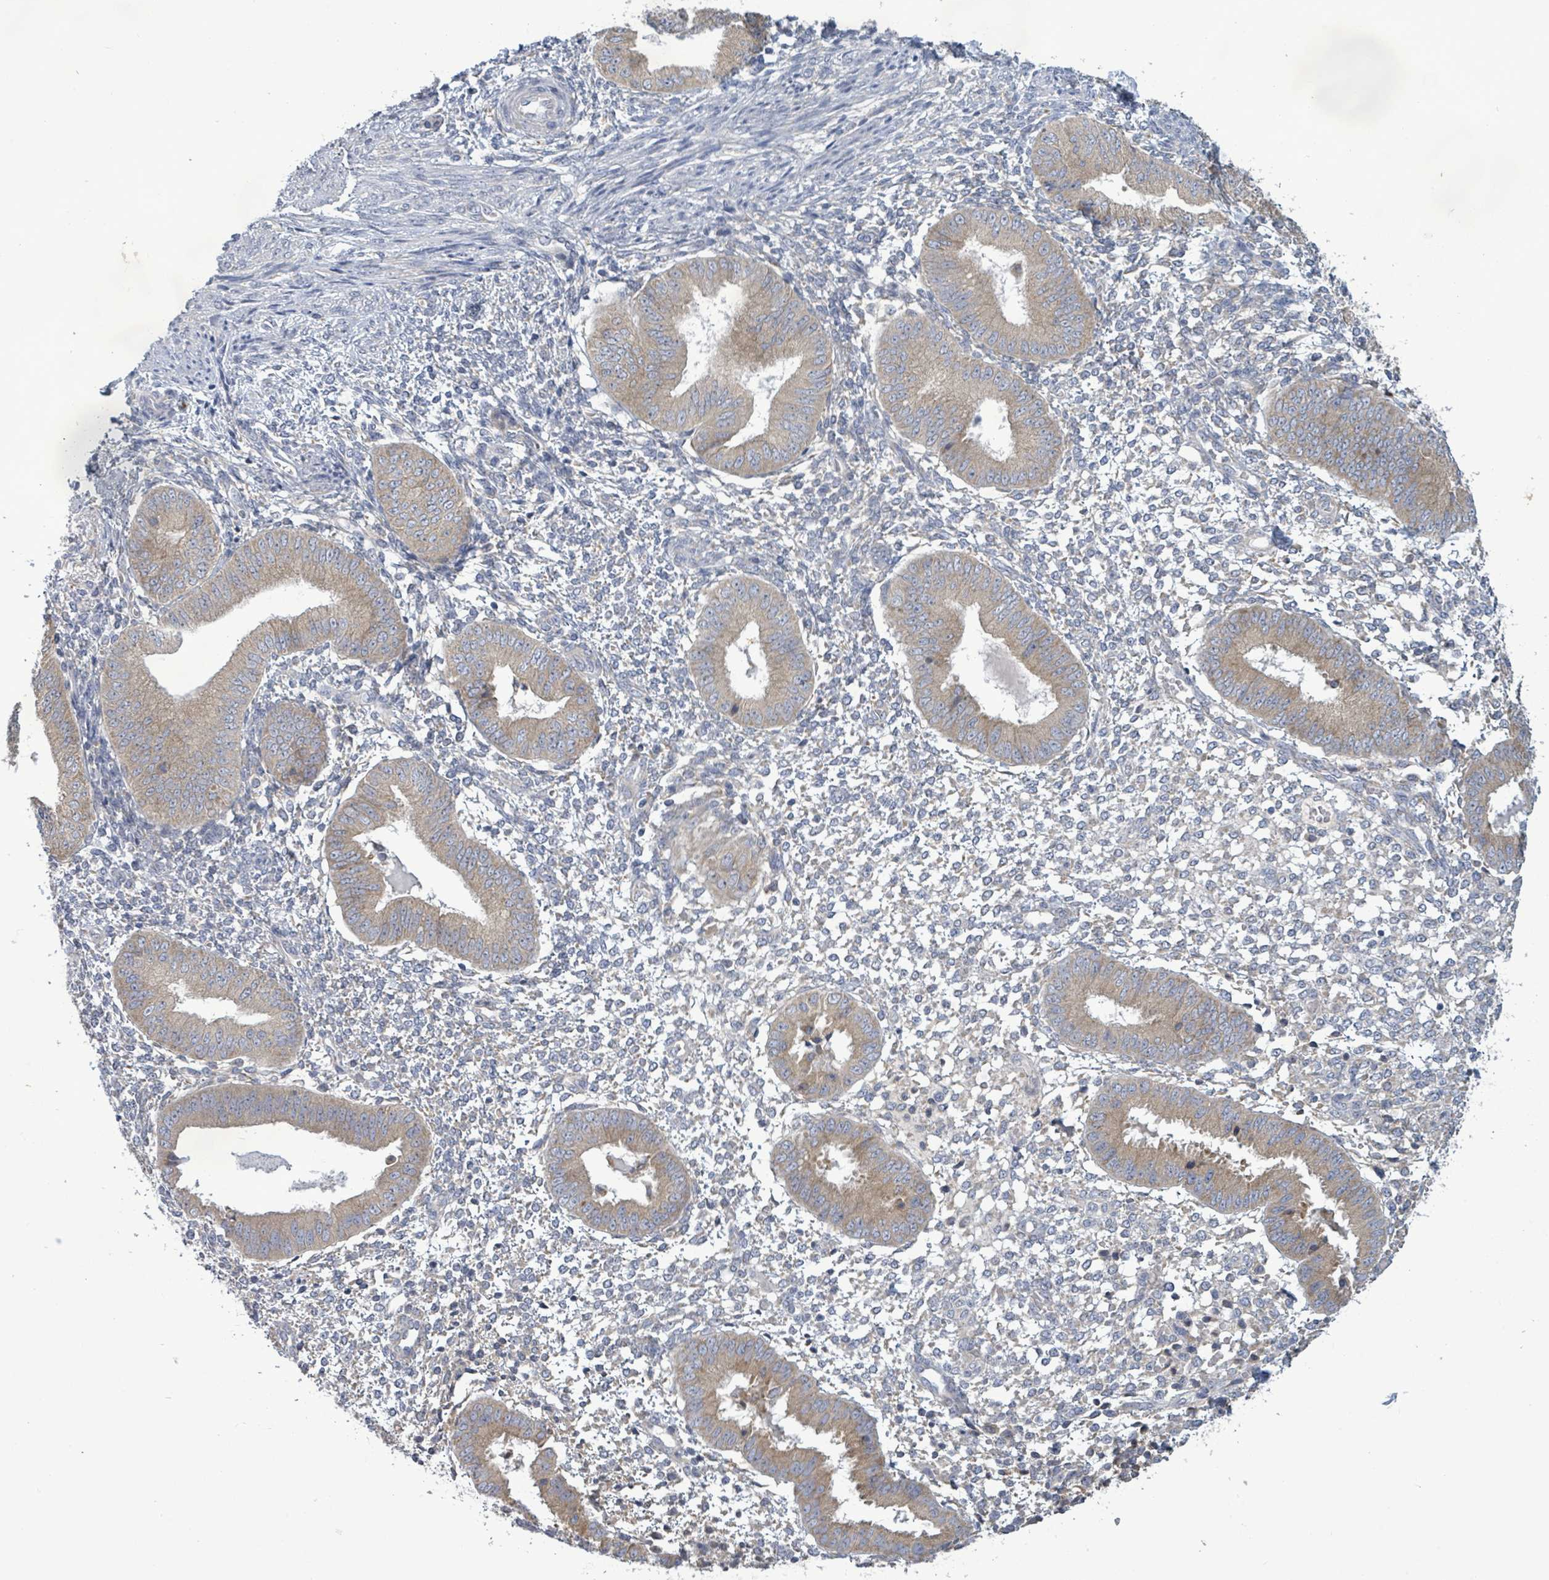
{"staining": {"intensity": "negative", "quantity": "none", "location": "none"}, "tissue": "endometrium", "cell_type": "Cells in endometrial stroma", "image_type": "normal", "snomed": [{"axis": "morphology", "description": "Normal tissue, NOS"}, {"axis": "topography", "description": "Endometrium"}], "caption": "This is a micrograph of immunohistochemistry (IHC) staining of normal endometrium, which shows no expression in cells in endometrial stroma.", "gene": "ATP13A1", "patient": {"sex": "female", "age": 49}}